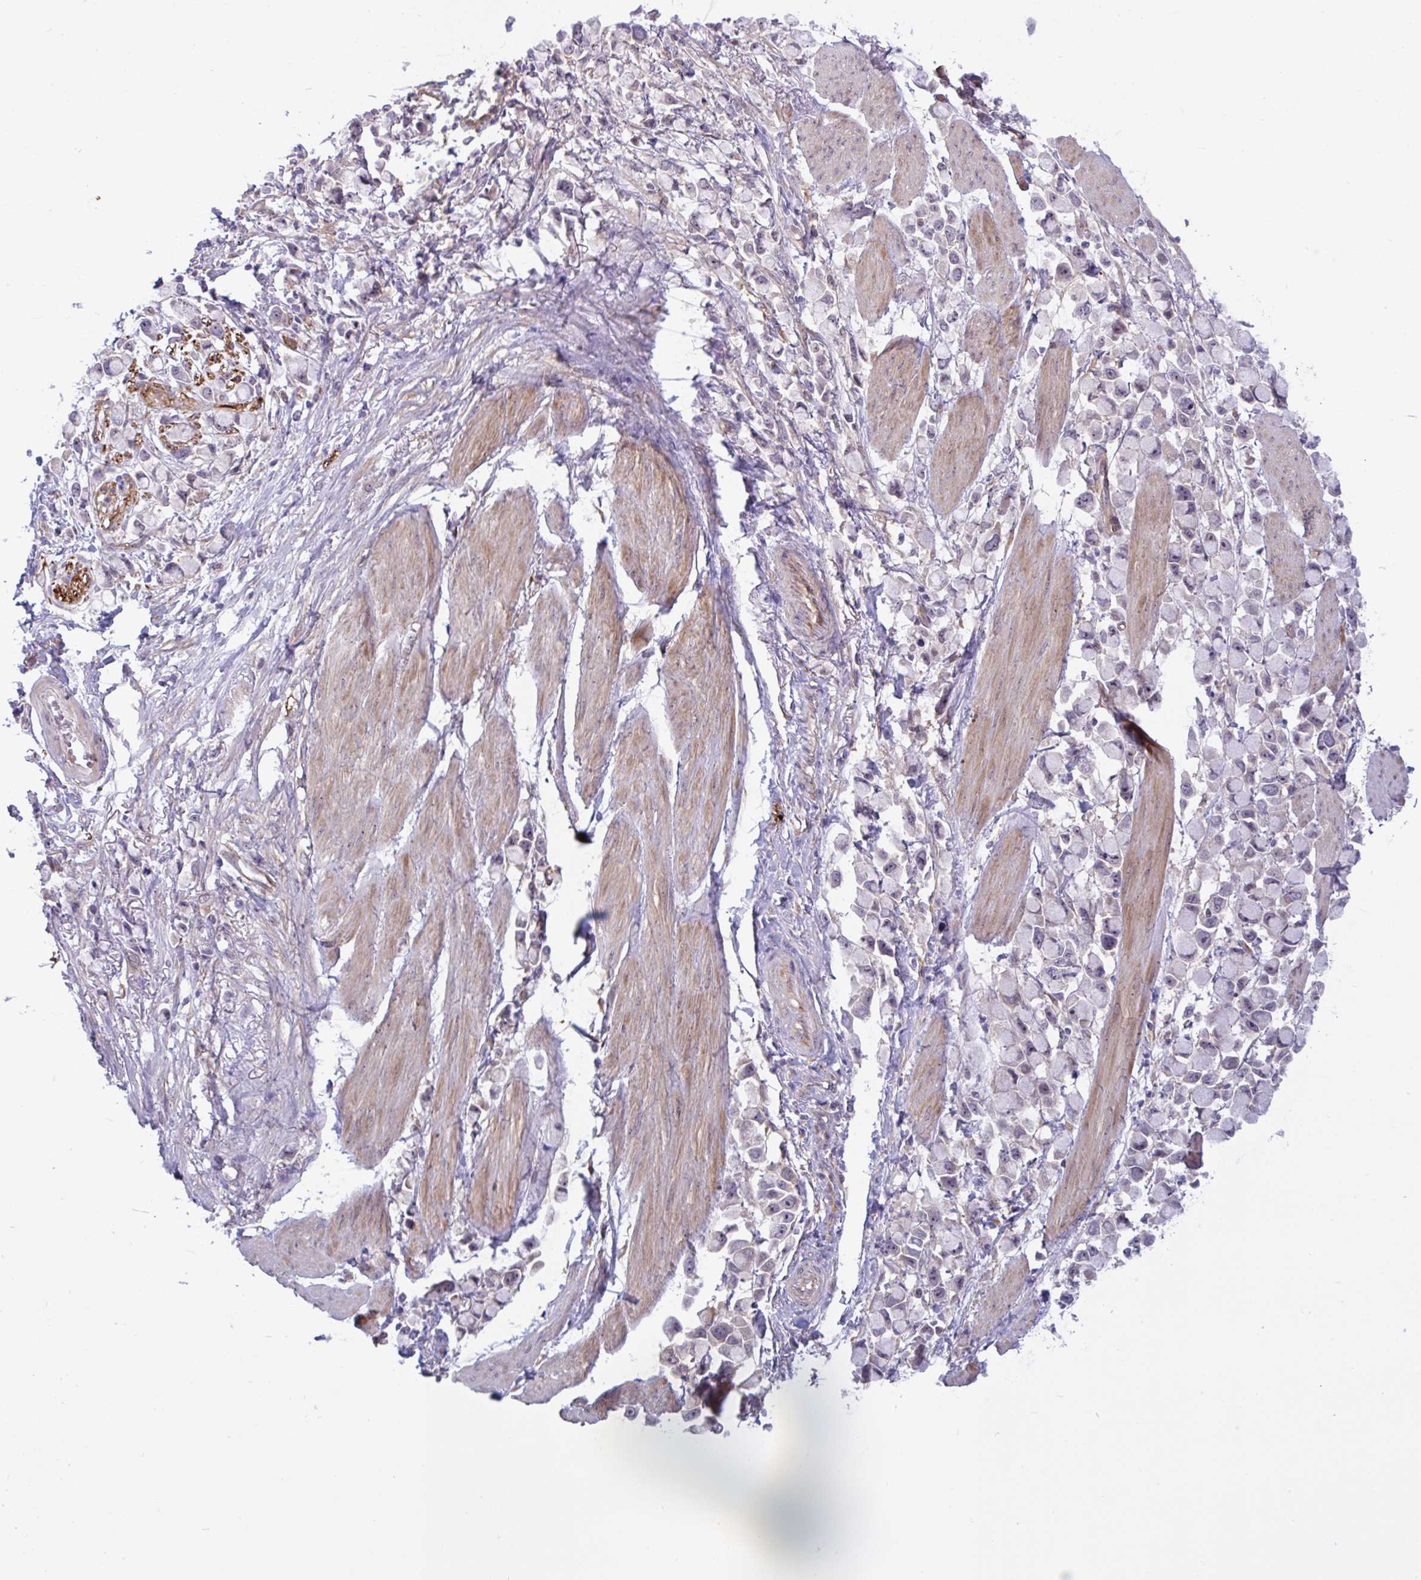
{"staining": {"intensity": "negative", "quantity": "none", "location": "none"}, "tissue": "stomach cancer", "cell_type": "Tumor cells", "image_type": "cancer", "snomed": [{"axis": "morphology", "description": "Adenocarcinoma, NOS"}, {"axis": "topography", "description": "Stomach"}], "caption": "DAB immunohistochemical staining of stomach cancer shows no significant expression in tumor cells. (DAB IHC visualized using brightfield microscopy, high magnification).", "gene": "PRRT4", "patient": {"sex": "female", "age": 81}}